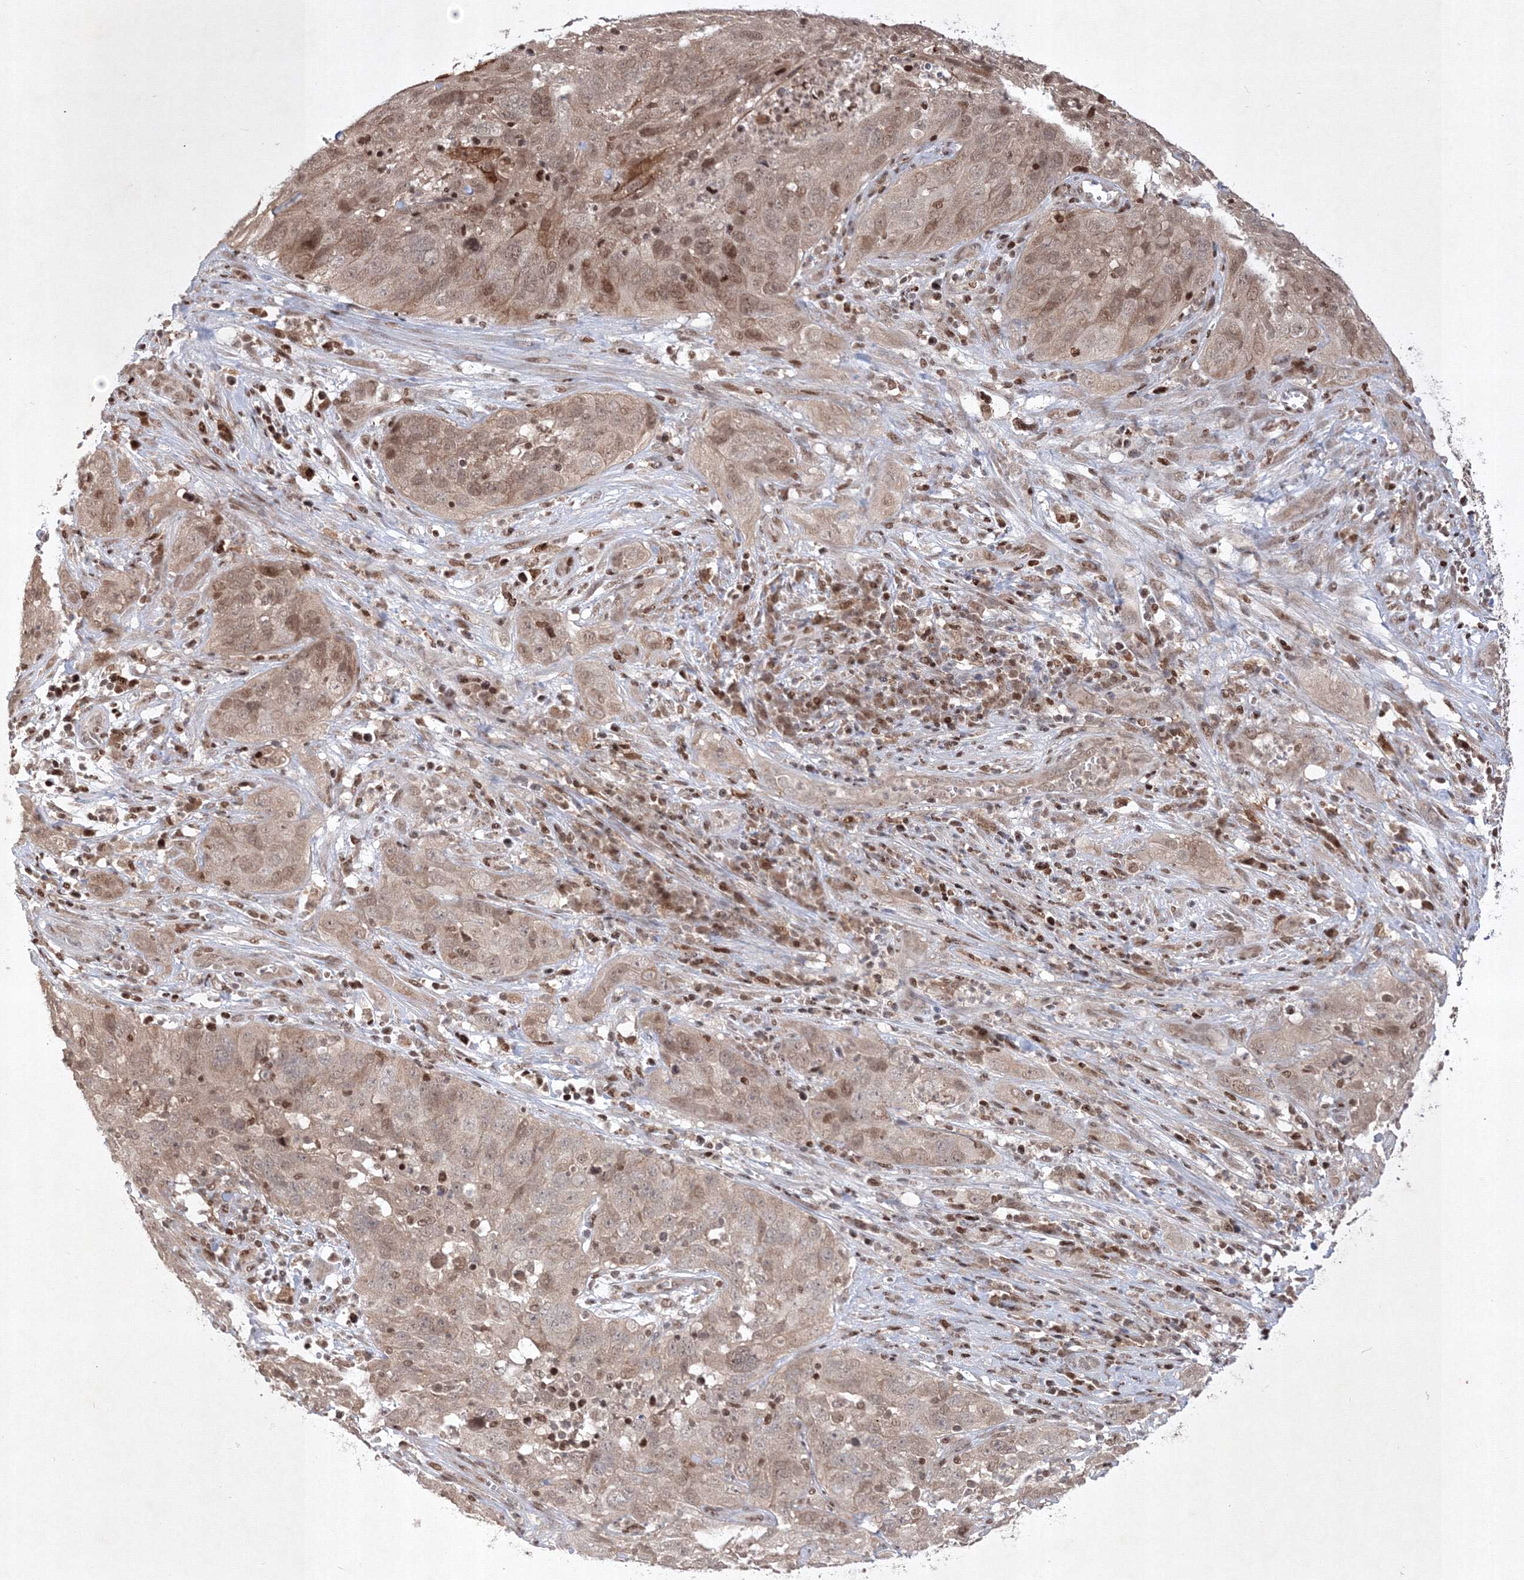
{"staining": {"intensity": "weak", "quantity": "25%-75%", "location": "cytoplasmic/membranous,nuclear"}, "tissue": "cervical cancer", "cell_type": "Tumor cells", "image_type": "cancer", "snomed": [{"axis": "morphology", "description": "Squamous cell carcinoma, NOS"}, {"axis": "topography", "description": "Cervix"}], "caption": "Squamous cell carcinoma (cervical) stained with DAB IHC displays low levels of weak cytoplasmic/membranous and nuclear positivity in approximately 25%-75% of tumor cells.", "gene": "TAB1", "patient": {"sex": "female", "age": 32}}